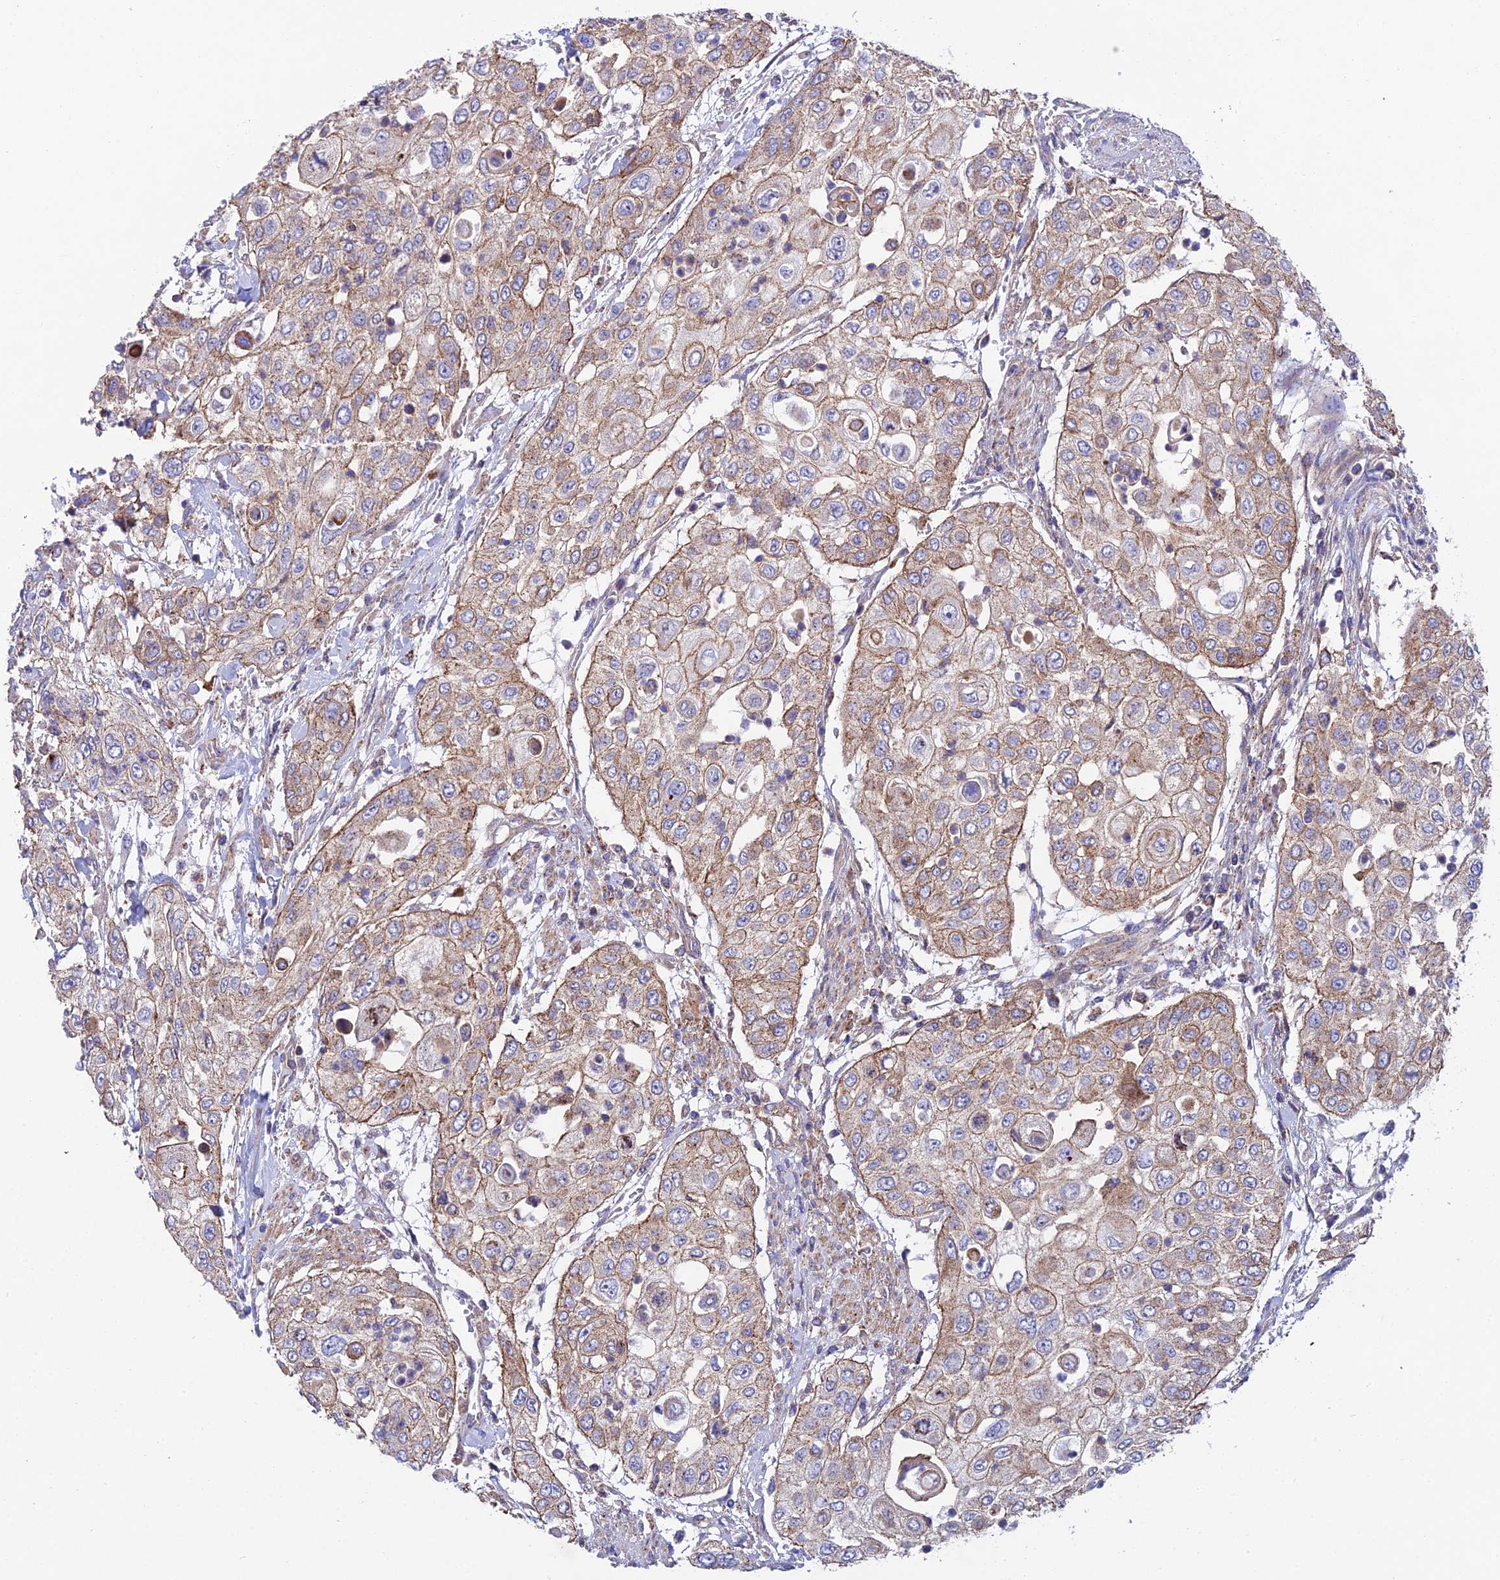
{"staining": {"intensity": "moderate", "quantity": ">75%", "location": "cytoplasmic/membranous"}, "tissue": "urothelial cancer", "cell_type": "Tumor cells", "image_type": "cancer", "snomed": [{"axis": "morphology", "description": "Urothelial carcinoma, High grade"}, {"axis": "topography", "description": "Urinary bladder"}], "caption": "Tumor cells reveal medium levels of moderate cytoplasmic/membranous positivity in about >75% of cells in human urothelial cancer.", "gene": "QRFP", "patient": {"sex": "female", "age": 79}}